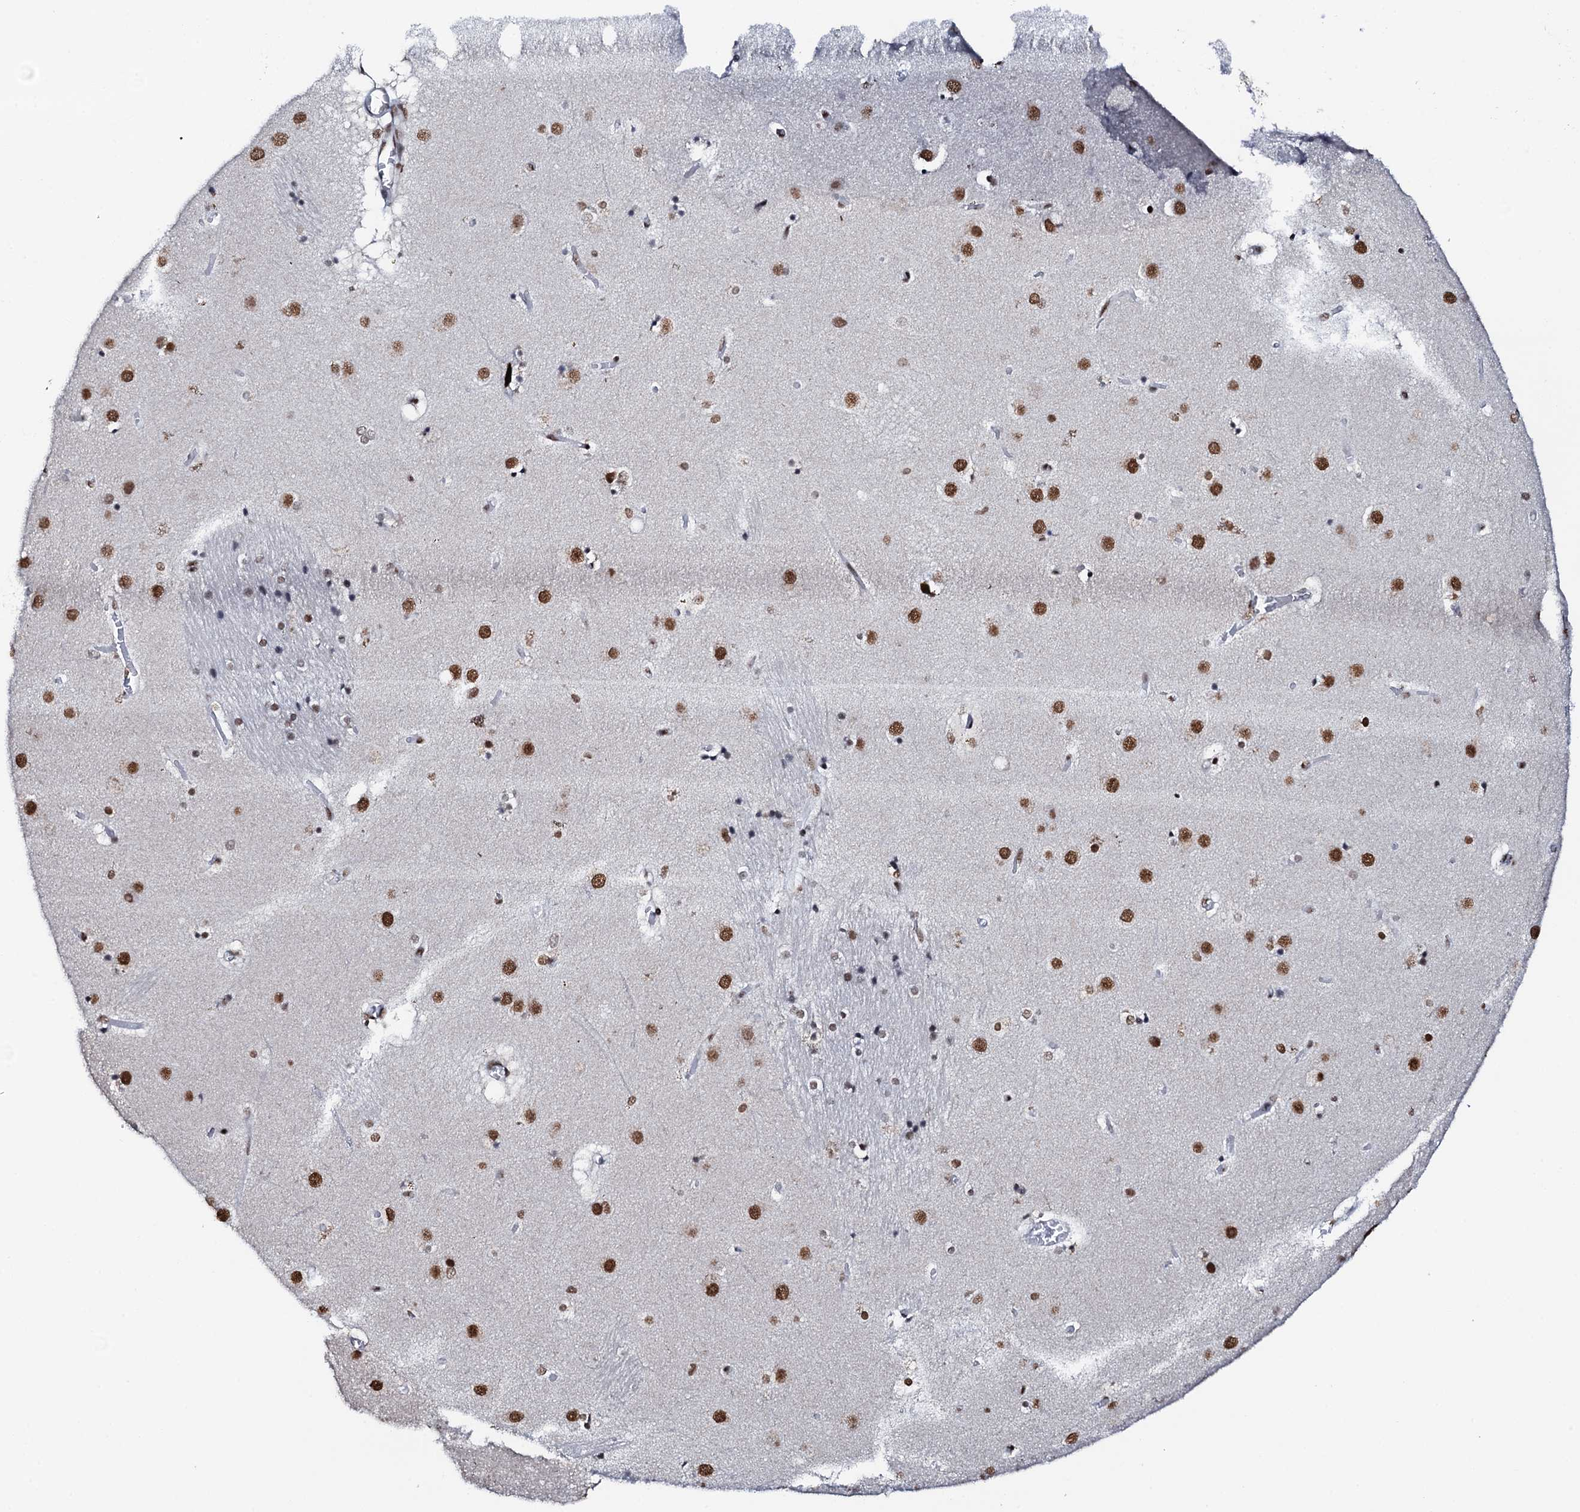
{"staining": {"intensity": "moderate", "quantity": "<25%", "location": "nuclear"}, "tissue": "caudate", "cell_type": "Glial cells", "image_type": "normal", "snomed": [{"axis": "morphology", "description": "Normal tissue, NOS"}, {"axis": "topography", "description": "Lateral ventricle wall"}], "caption": "Moderate nuclear staining is present in about <25% of glial cells in normal caudate. (DAB (3,3'-diaminobenzidine) = brown stain, brightfield microscopy at high magnification).", "gene": "NKAPD1", "patient": {"sex": "male", "age": 70}}